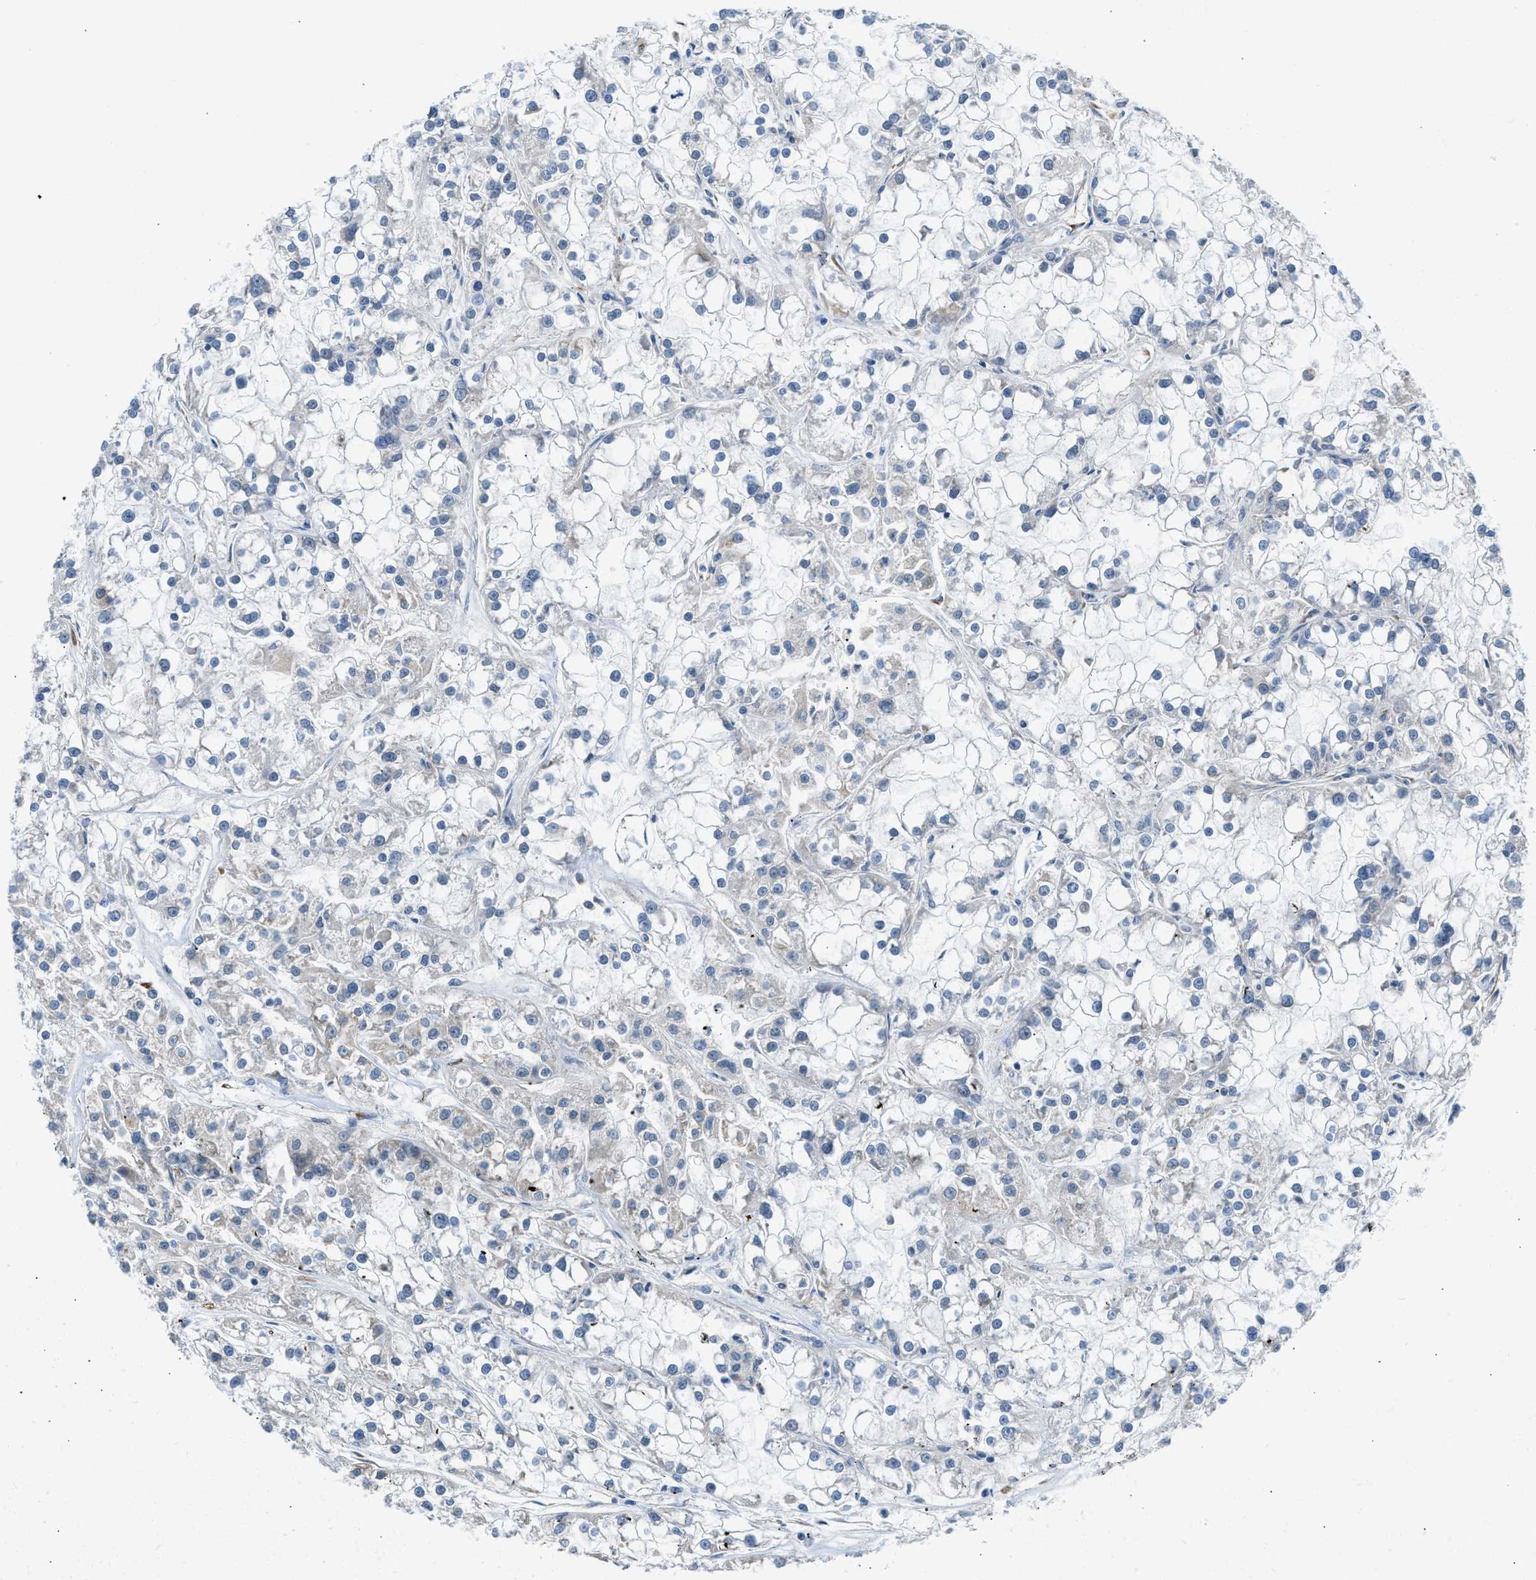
{"staining": {"intensity": "negative", "quantity": "none", "location": "none"}, "tissue": "renal cancer", "cell_type": "Tumor cells", "image_type": "cancer", "snomed": [{"axis": "morphology", "description": "Adenocarcinoma, NOS"}, {"axis": "topography", "description": "Kidney"}], "caption": "A micrograph of adenocarcinoma (renal) stained for a protein exhibits no brown staining in tumor cells.", "gene": "BNC2", "patient": {"sex": "female", "age": 52}}